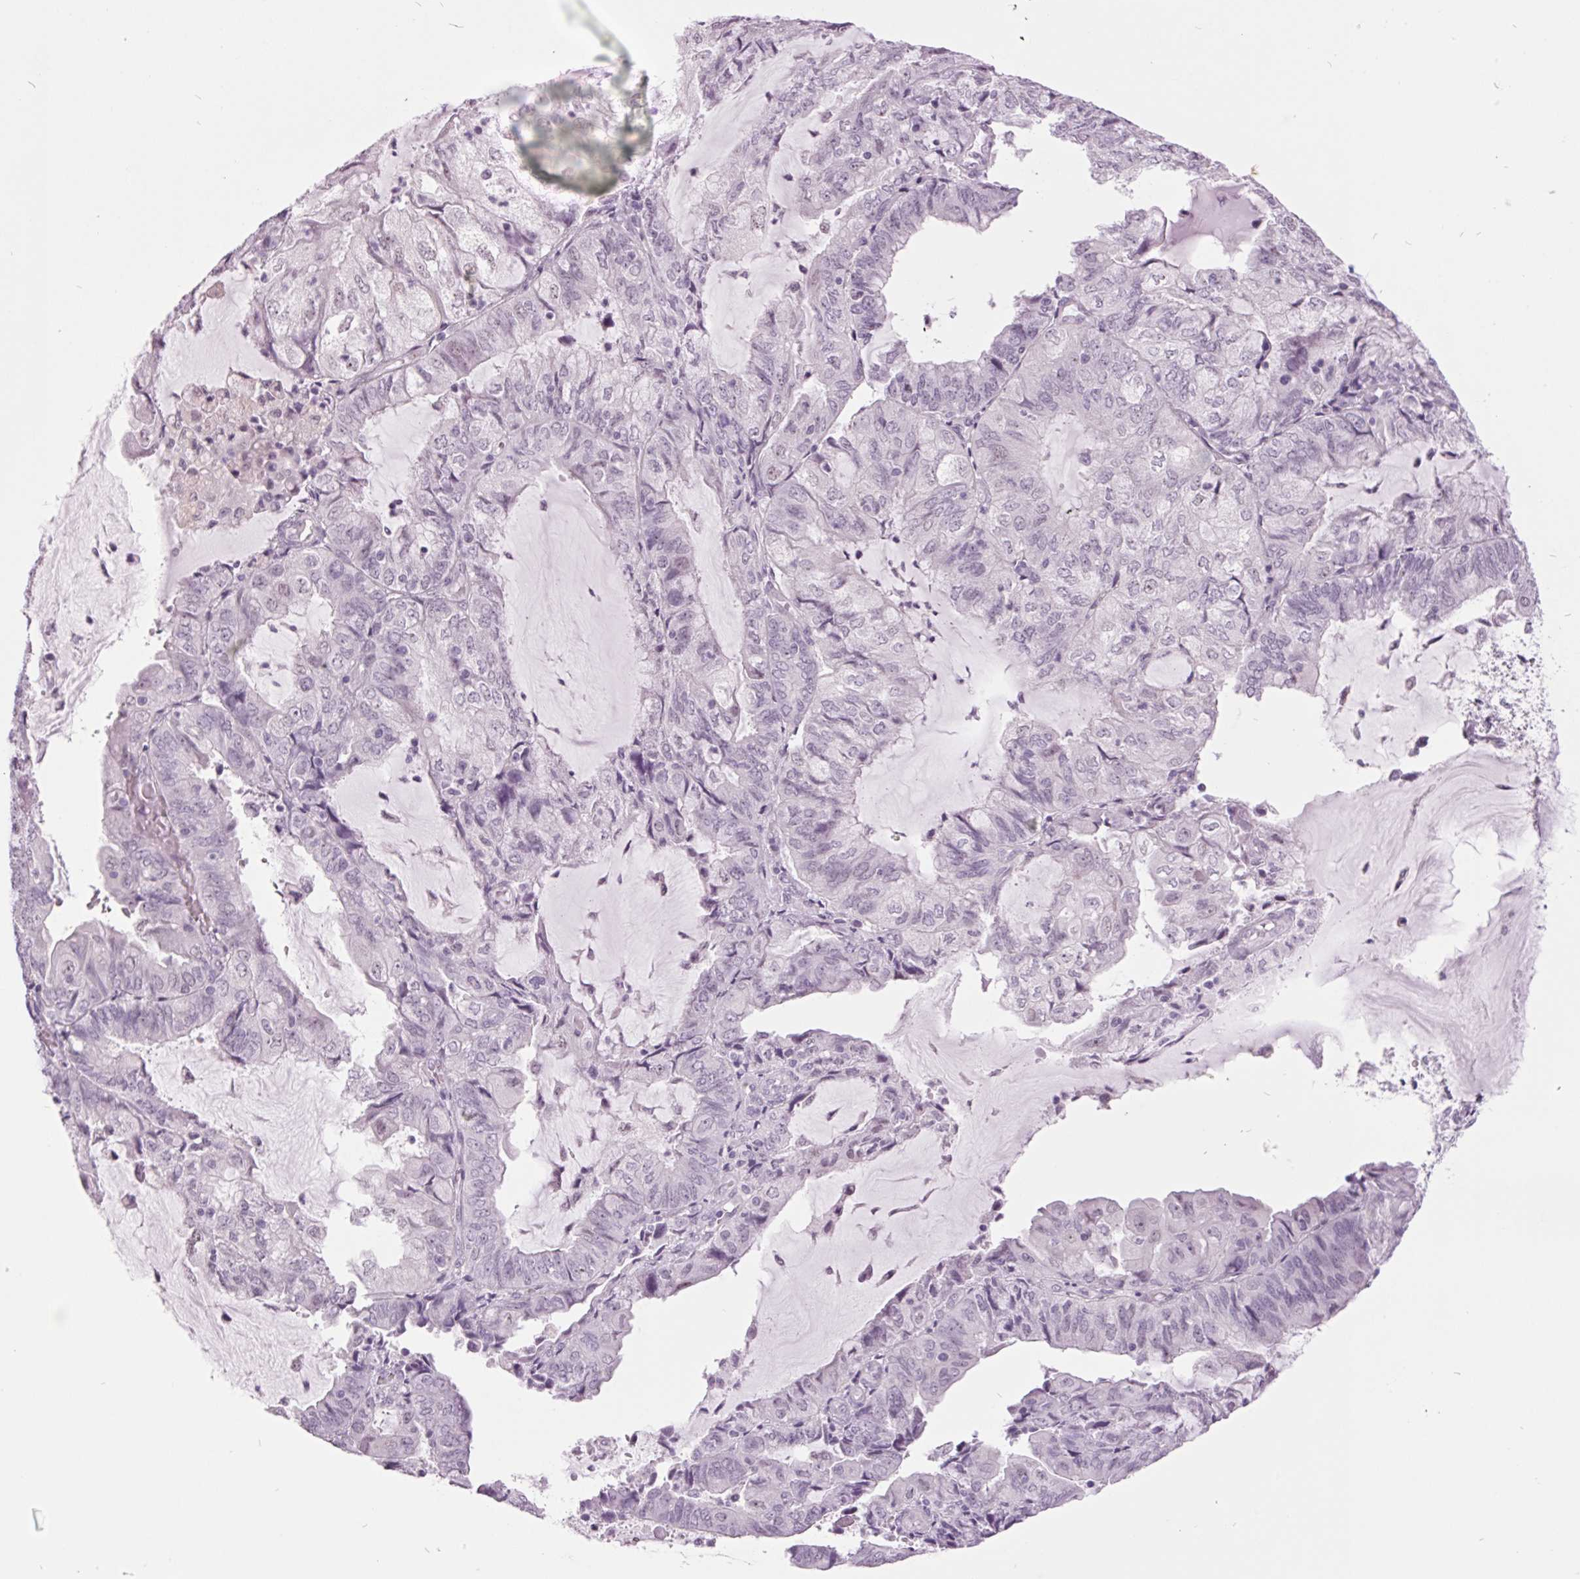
{"staining": {"intensity": "negative", "quantity": "none", "location": "none"}, "tissue": "endometrial cancer", "cell_type": "Tumor cells", "image_type": "cancer", "snomed": [{"axis": "morphology", "description": "Adenocarcinoma, NOS"}, {"axis": "topography", "description": "Endometrium"}], "caption": "A histopathology image of human endometrial adenocarcinoma is negative for staining in tumor cells.", "gene": "ODAD2", "patient": {"sex": "female", "age": 81}}